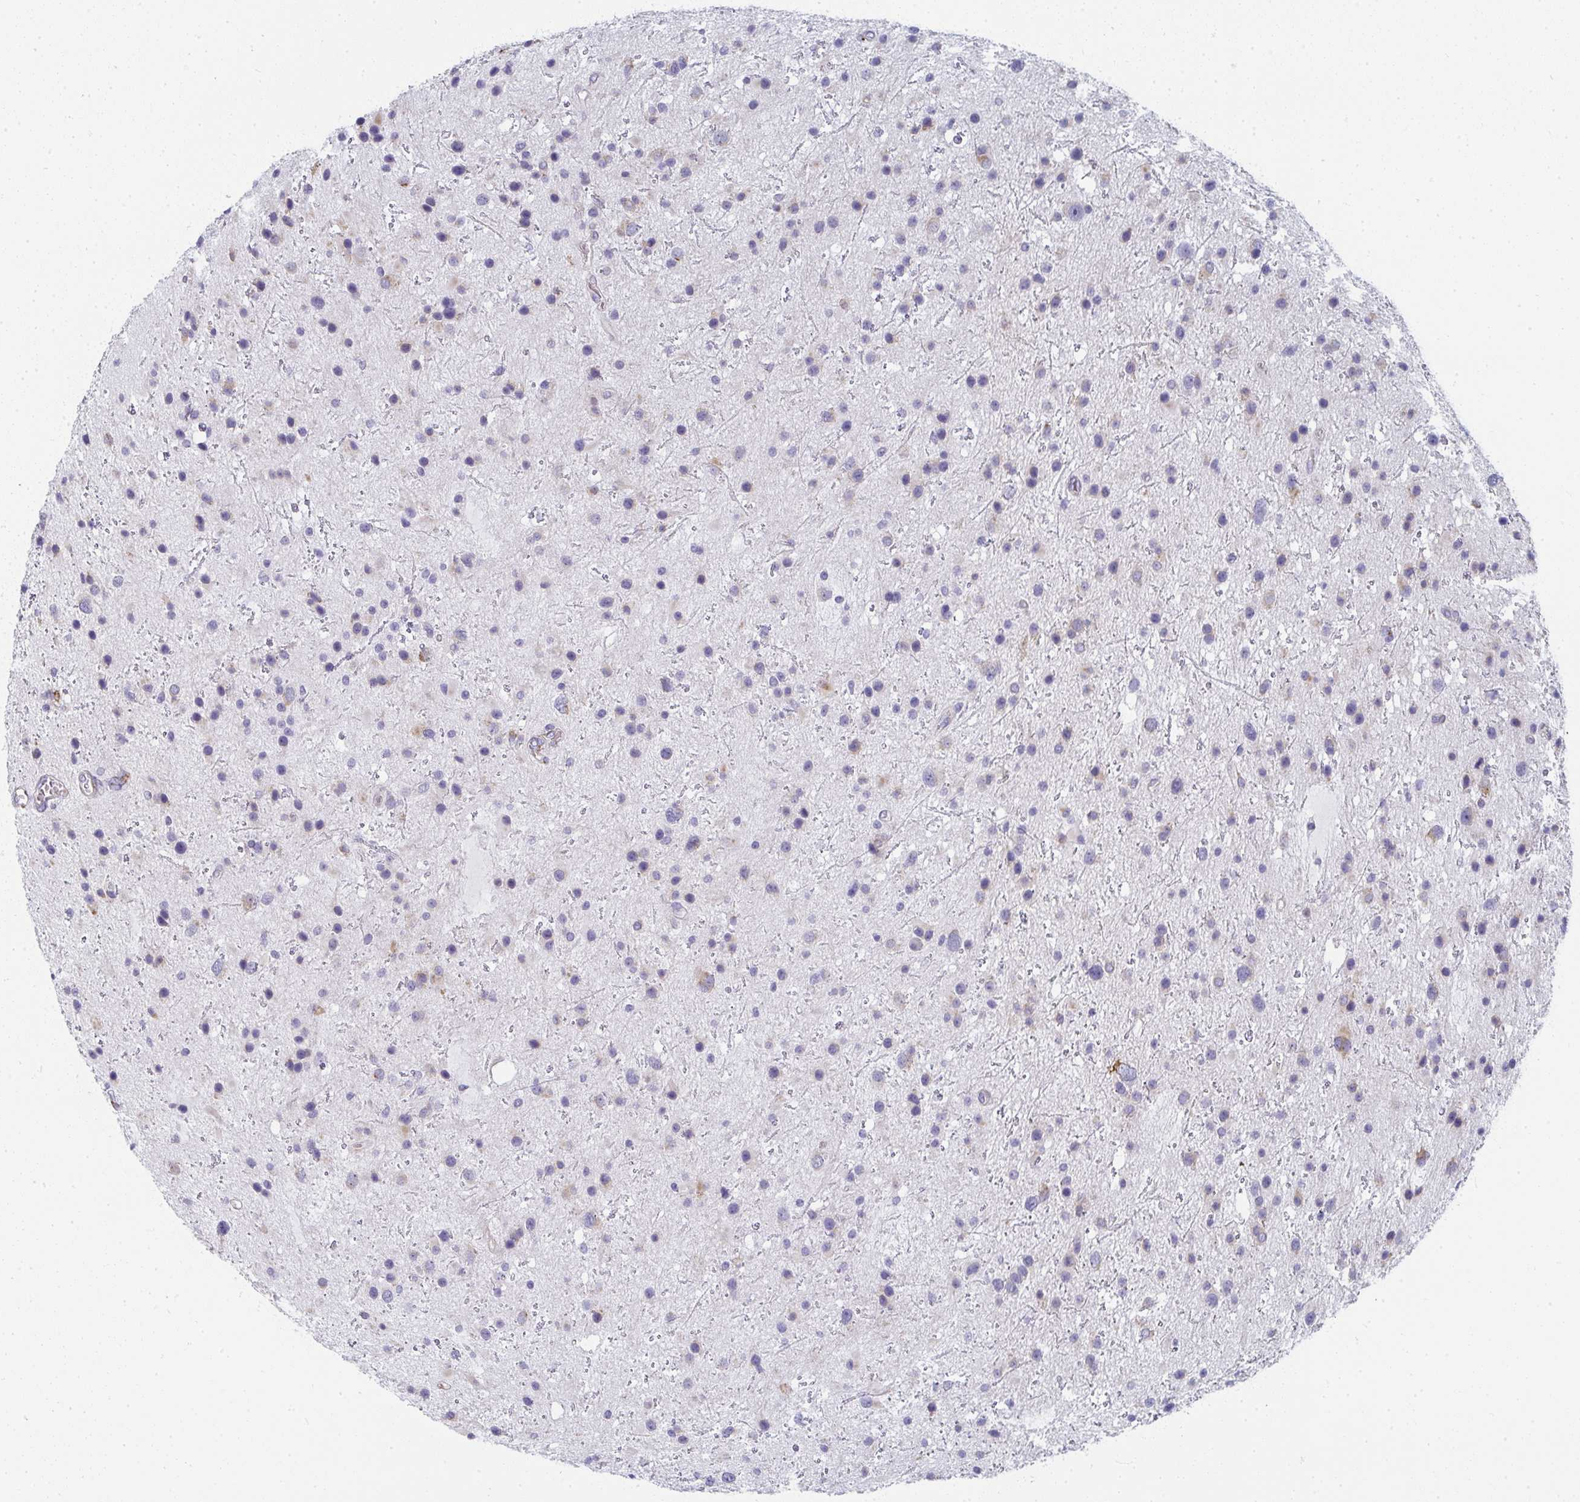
{"staining": {"intensity": "weak", "quantity": "<25%", "location": "cytoplasmic/membranous"}, "tissue": "glioma", "cell_type": "Tumor cells", "image_type": "cancer", "snomed": [{"axis": "morphology", "description": "Glioma, malignant, Low grade"}, {"axis": "topography", "description": "Brain"}], "caption": "Human glioma stained for a protein using immunohistochemistry reveals no expression in tumor cells.", "gene": "SHROOM1", "patient": {"sex": "female", "age": 32}}